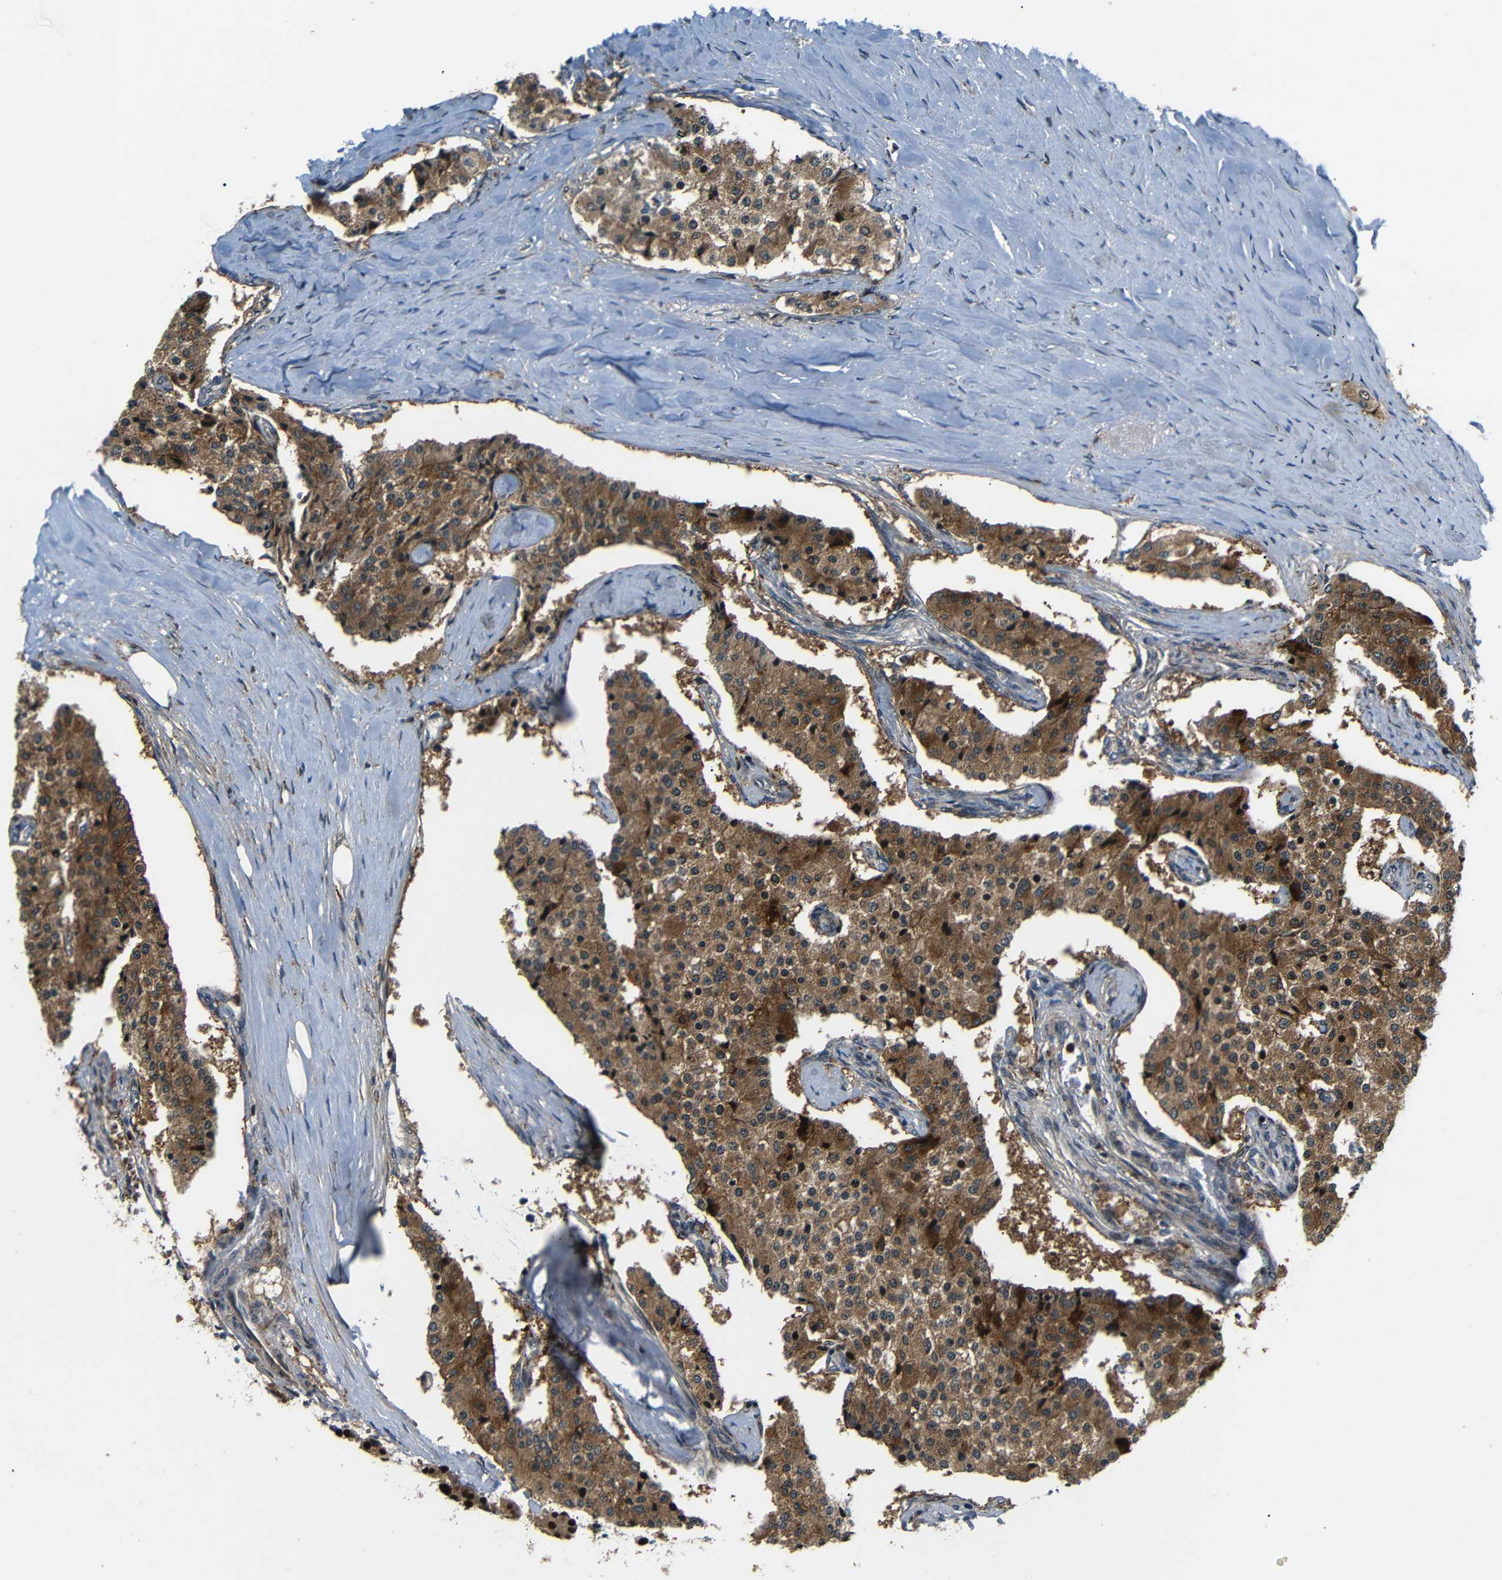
{"staining": {"intensity": "strong", "quantity": ">75%", "location": "cytoplasmic/membranous,nuclear"}, "tissue": "carcinoid", "cell_type": "Tumor cells", "image_type": "cancer", "snomed": [{"axis": "morphology", "description": "Carcinoid, malignant, NOS"}, {"axis": "topography", "description": "Colon"}], "caption": "Tumor cells demonstrate high levels of strong cytoplasmic/membranous and nuclear expression in approximately >75% of cells in human carcinoid (malignant).", "gene": "SYDE1", "patient": {"sex": "female", "age": 52}}